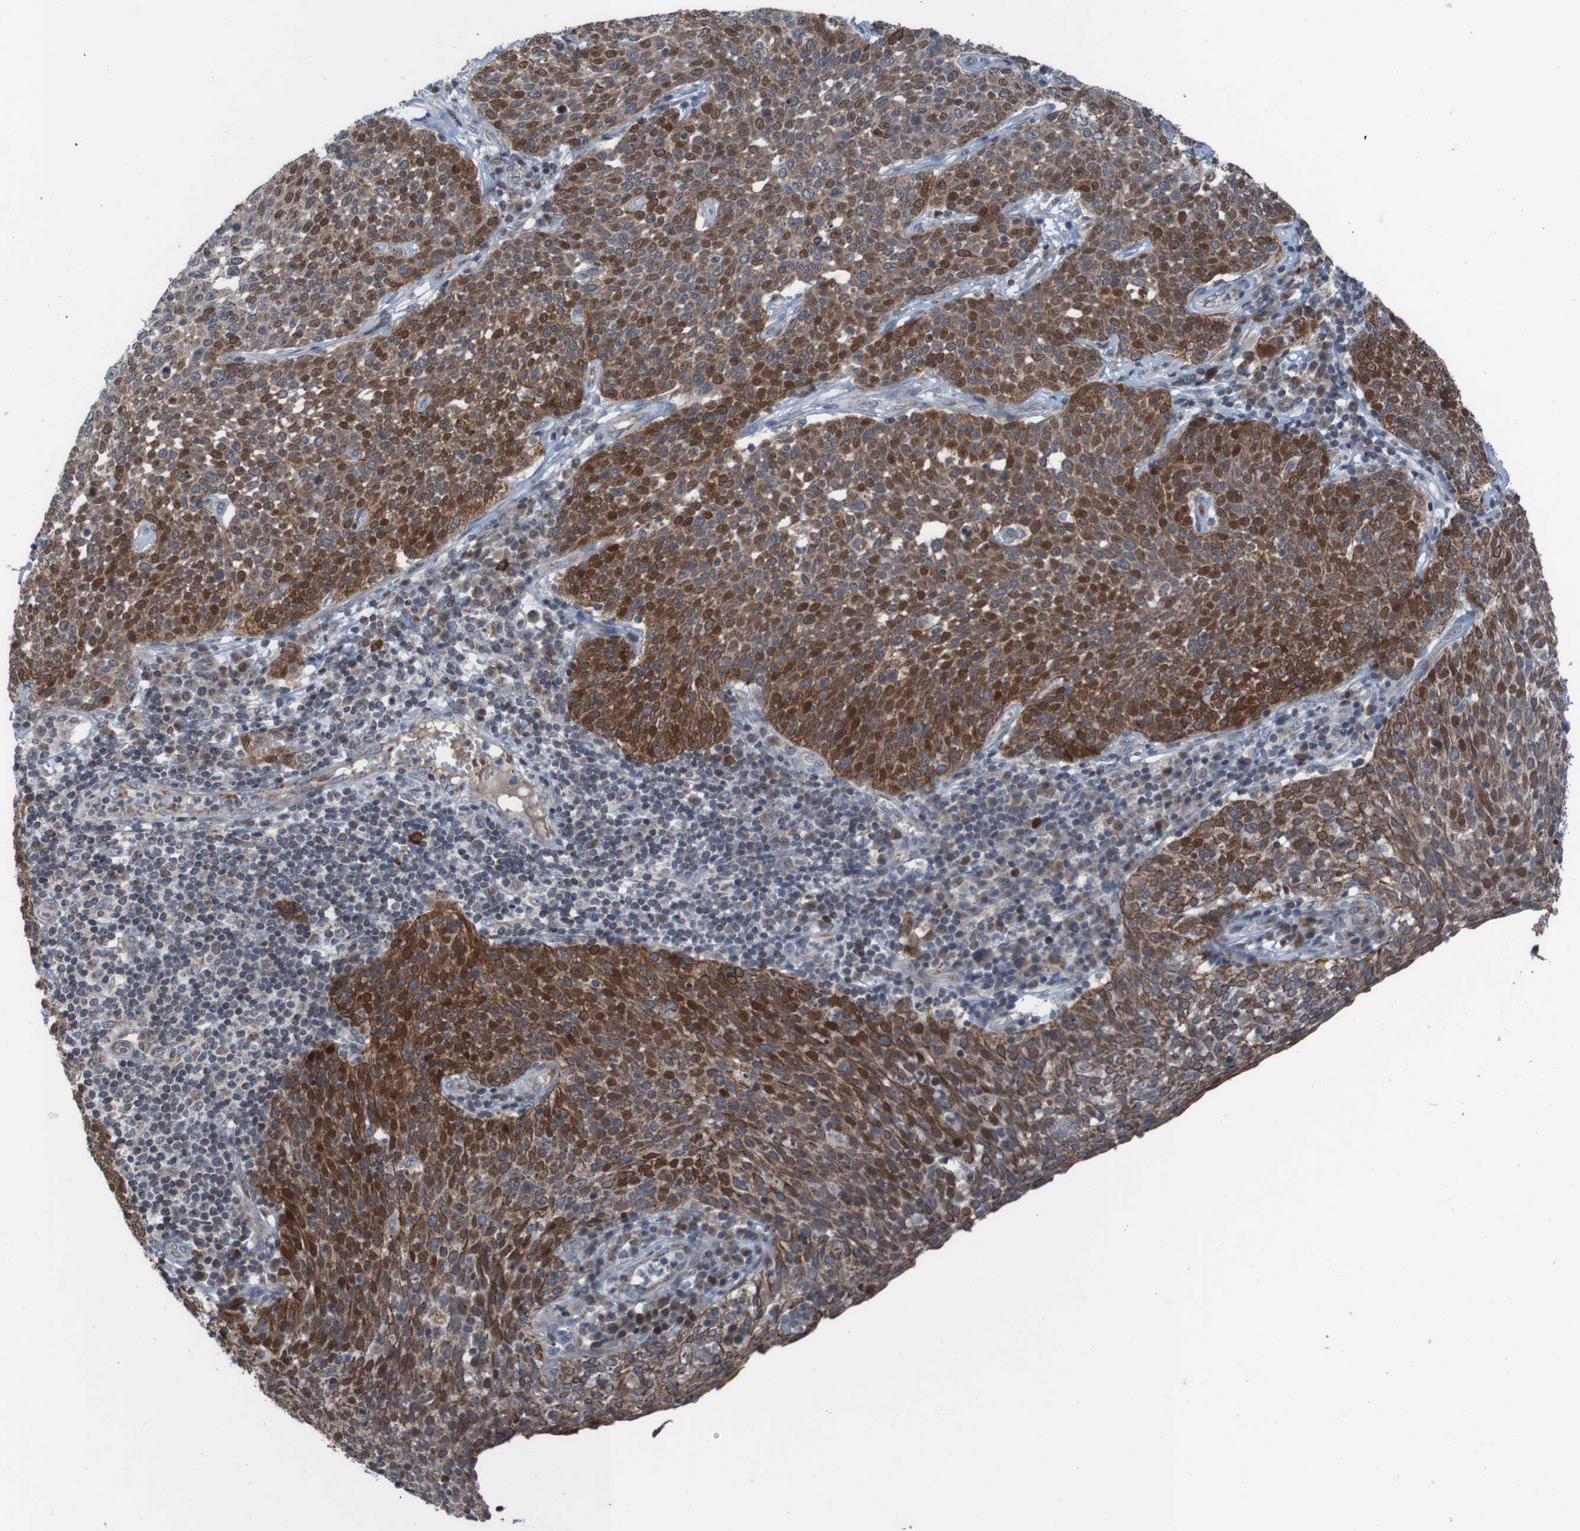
{"staining": {"intensity": "moderate", "quantity": "25%-75%", "location": "cytoplasmic/membranous,nuclear"}, "tissue": "cervical cancer", "cell_type": "Tumor cells", "image_type": "cancer", "snomed": [{"axis": "morphology", "description": "Squamous cell carcinoma, NOS"}, {"axis": "topography", "description": "Cervix"}], "caption": "This is an image of immunohistochemistry staining of cervical cancer, which shows moderate expression in the cytoplasmic/membranous and nuclear of tumor cells.", "gene": "UNG", "patient": {"sex": "female", "age": 34}}